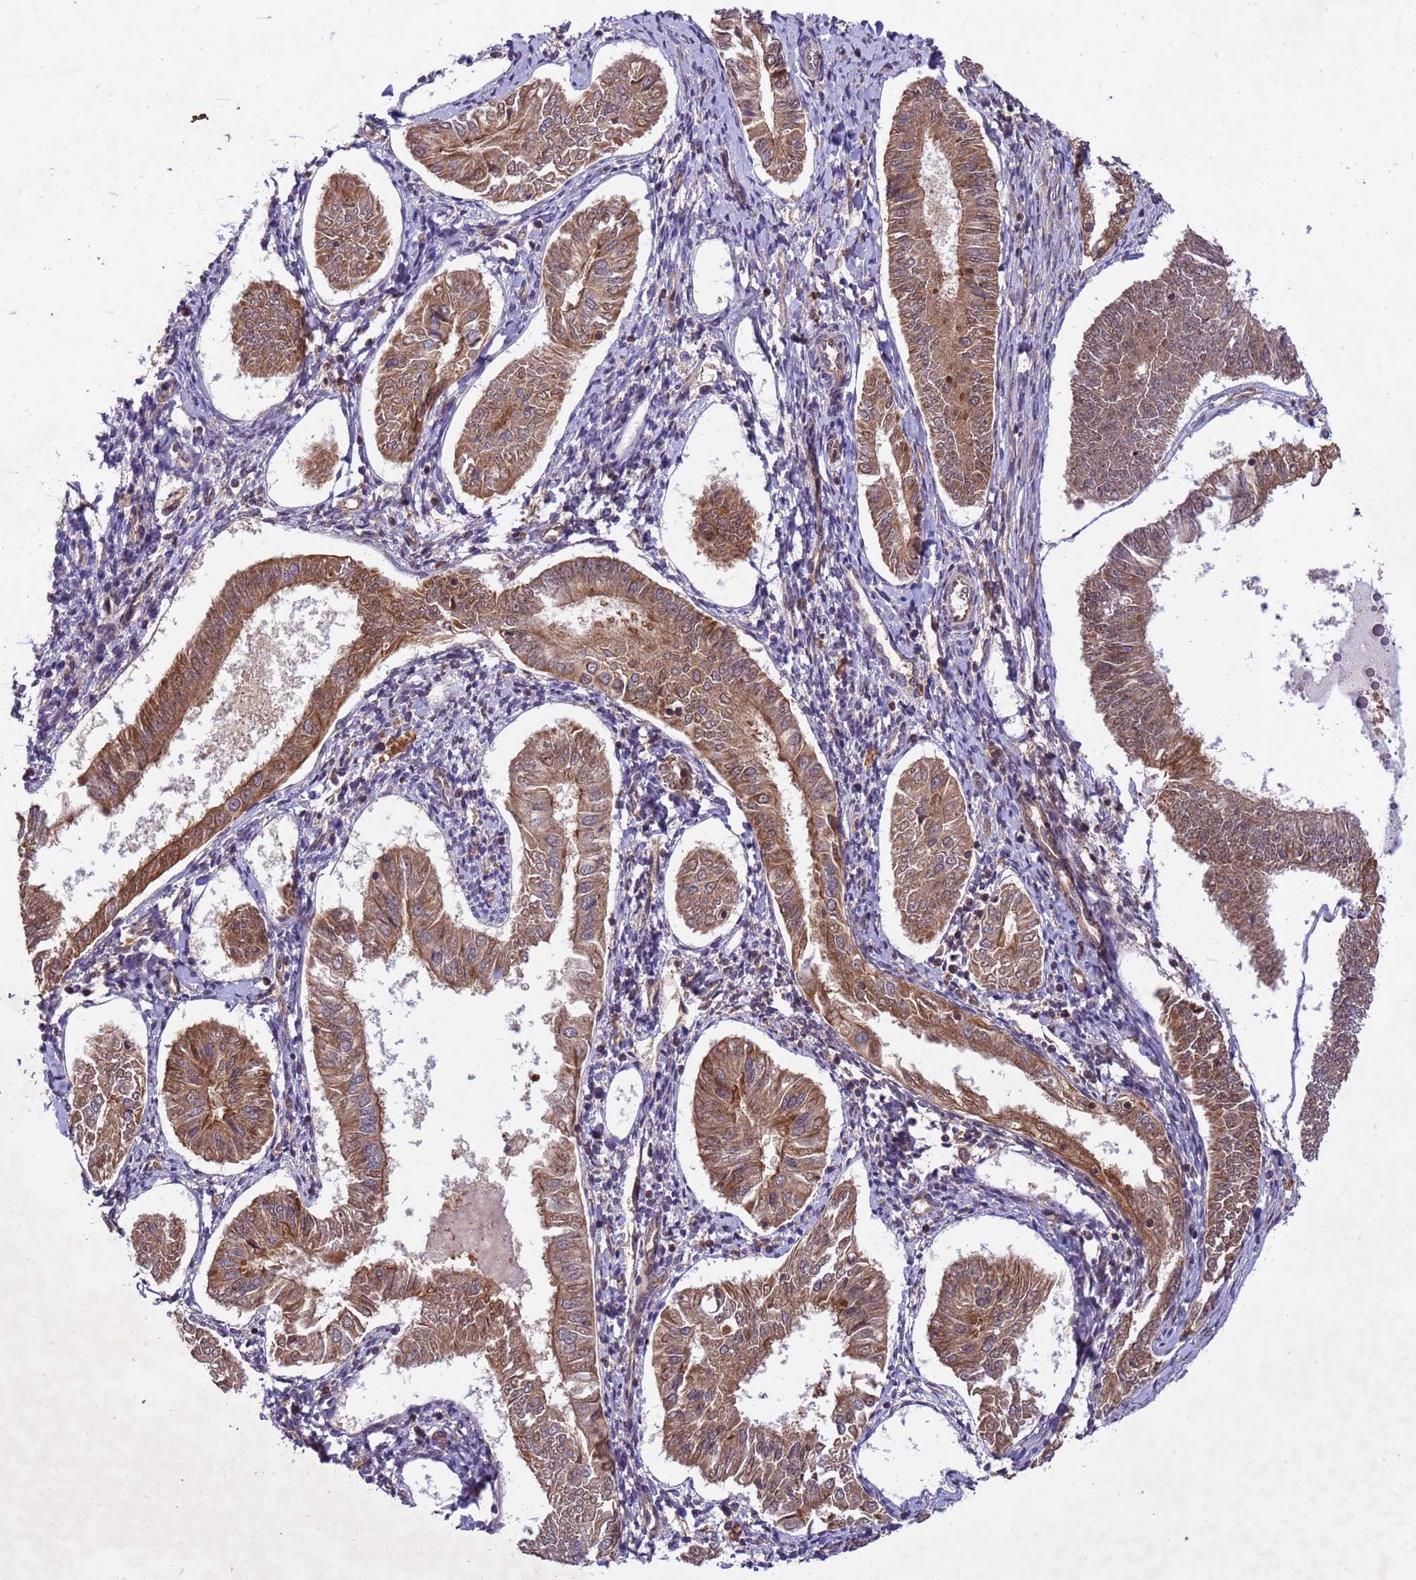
{"staining": {"intensity": "moderate", "quantity": ">75%", "location": "cytoplasmic/membranous"}, "tissue": "endometrial cancer", "cell_type": "Tumor cells", "image_type": "cancer", "snomed": [{"axis": "morphology", "description": "Adenocarcinoma, NOS"}, {"axis": "topography", "description": "Endometrium"}], "caption": "Approximately >75% of tumor cells in human endometrial cancer (adenocarcinoma) display moderate cytoplasmic/membranous protein staining as visualized by brown immunohistochemical staining.", "gene": "PPP2CB", "patient": {"sex": "female", "age": 58}}